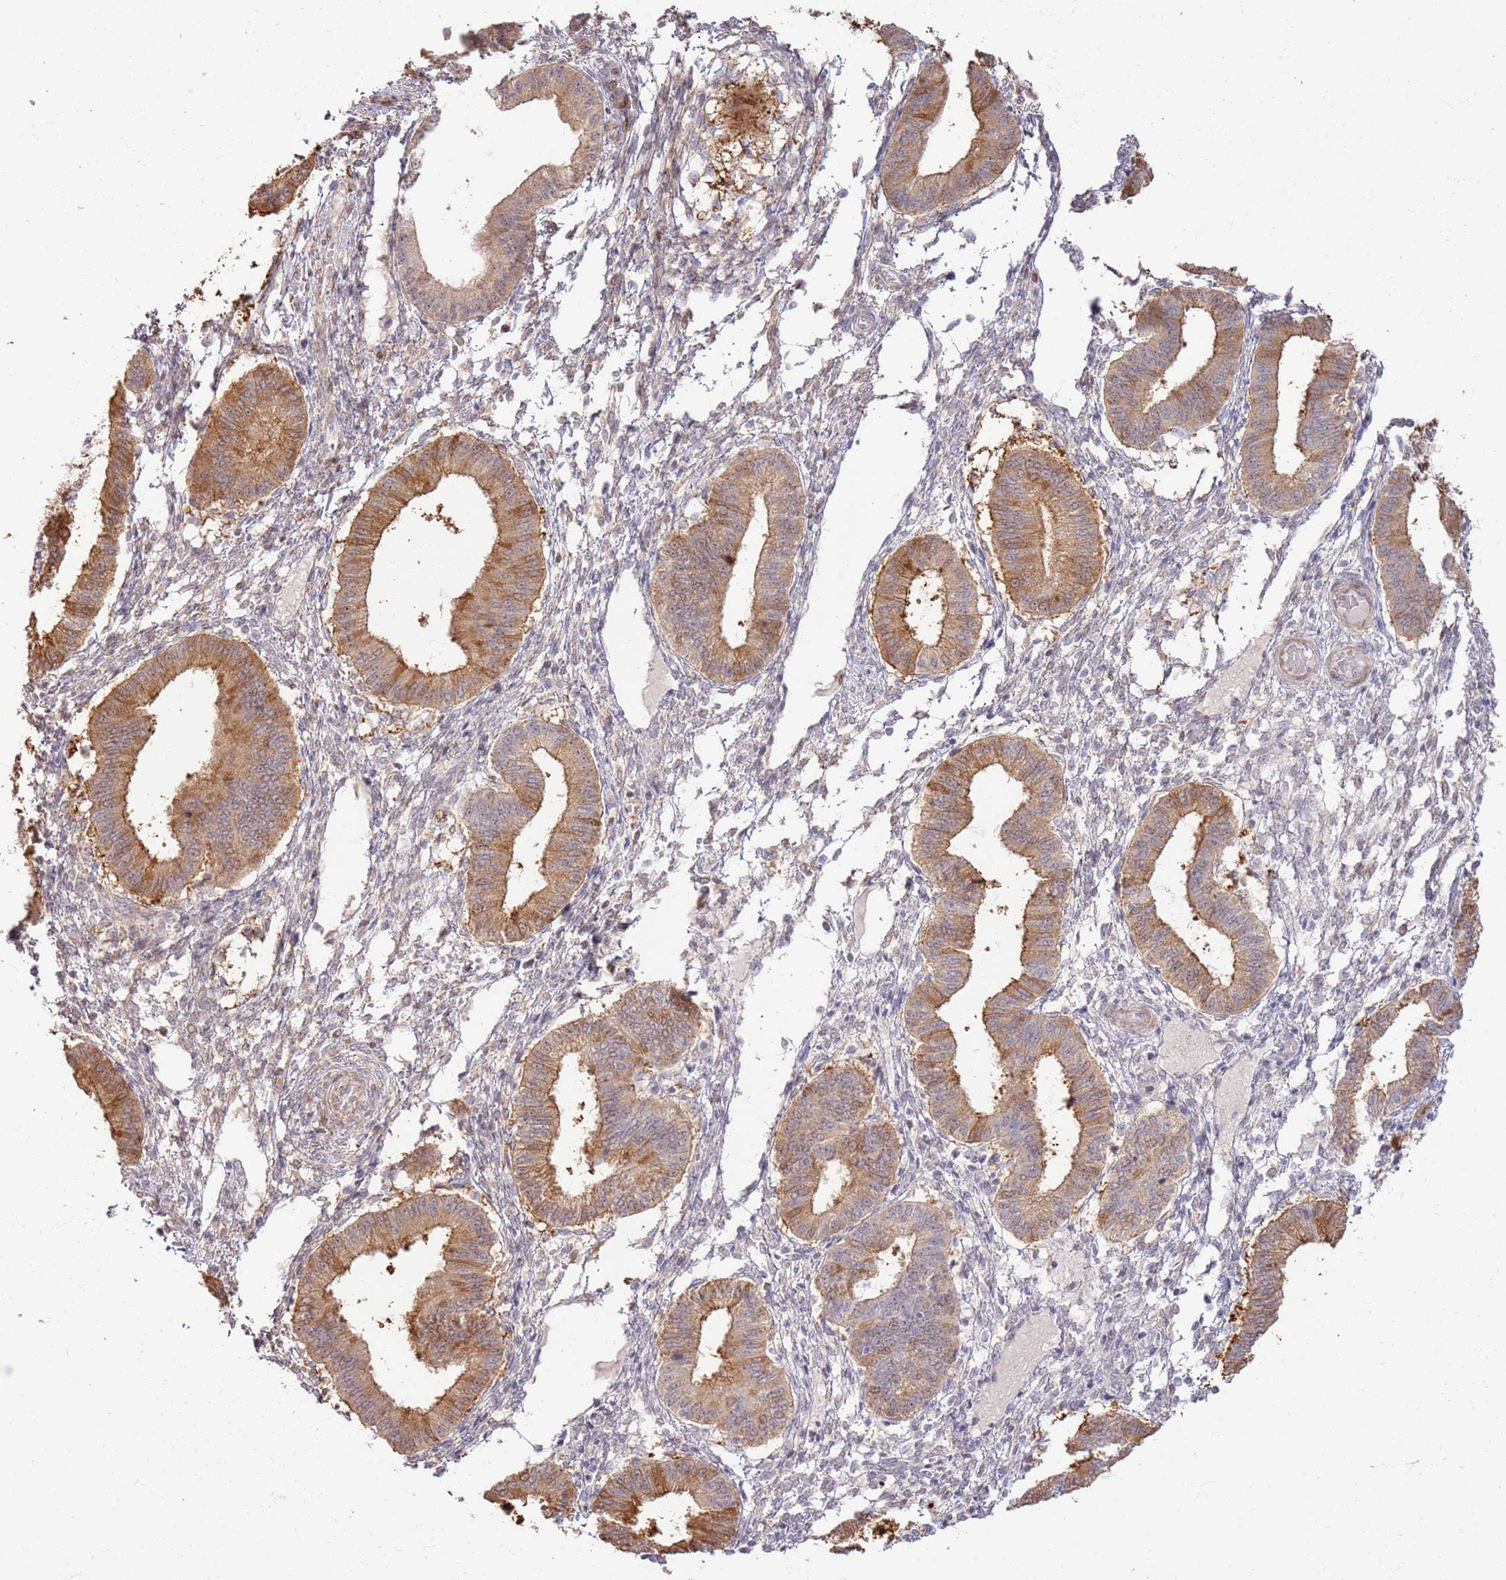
{"staining": {"intensity": "negative", "quantity": "none", "location": "none"}, "tissue": "endometrium", "cell_type": "Cells in endometrial stroma", "image_type": "normal", "snomed": [{"axis": "morphology", "description": "Normal tissue, NOS"}, {"axis": "topography", "description": "Endometrium"}], "caption": "IHC image of benign endometrium: endometrium stained with DAB shows no significant protein staining in cells in endometrial stroma.", "gene": "CNPY1", "patient": {"sex": "female", "age": 39}}